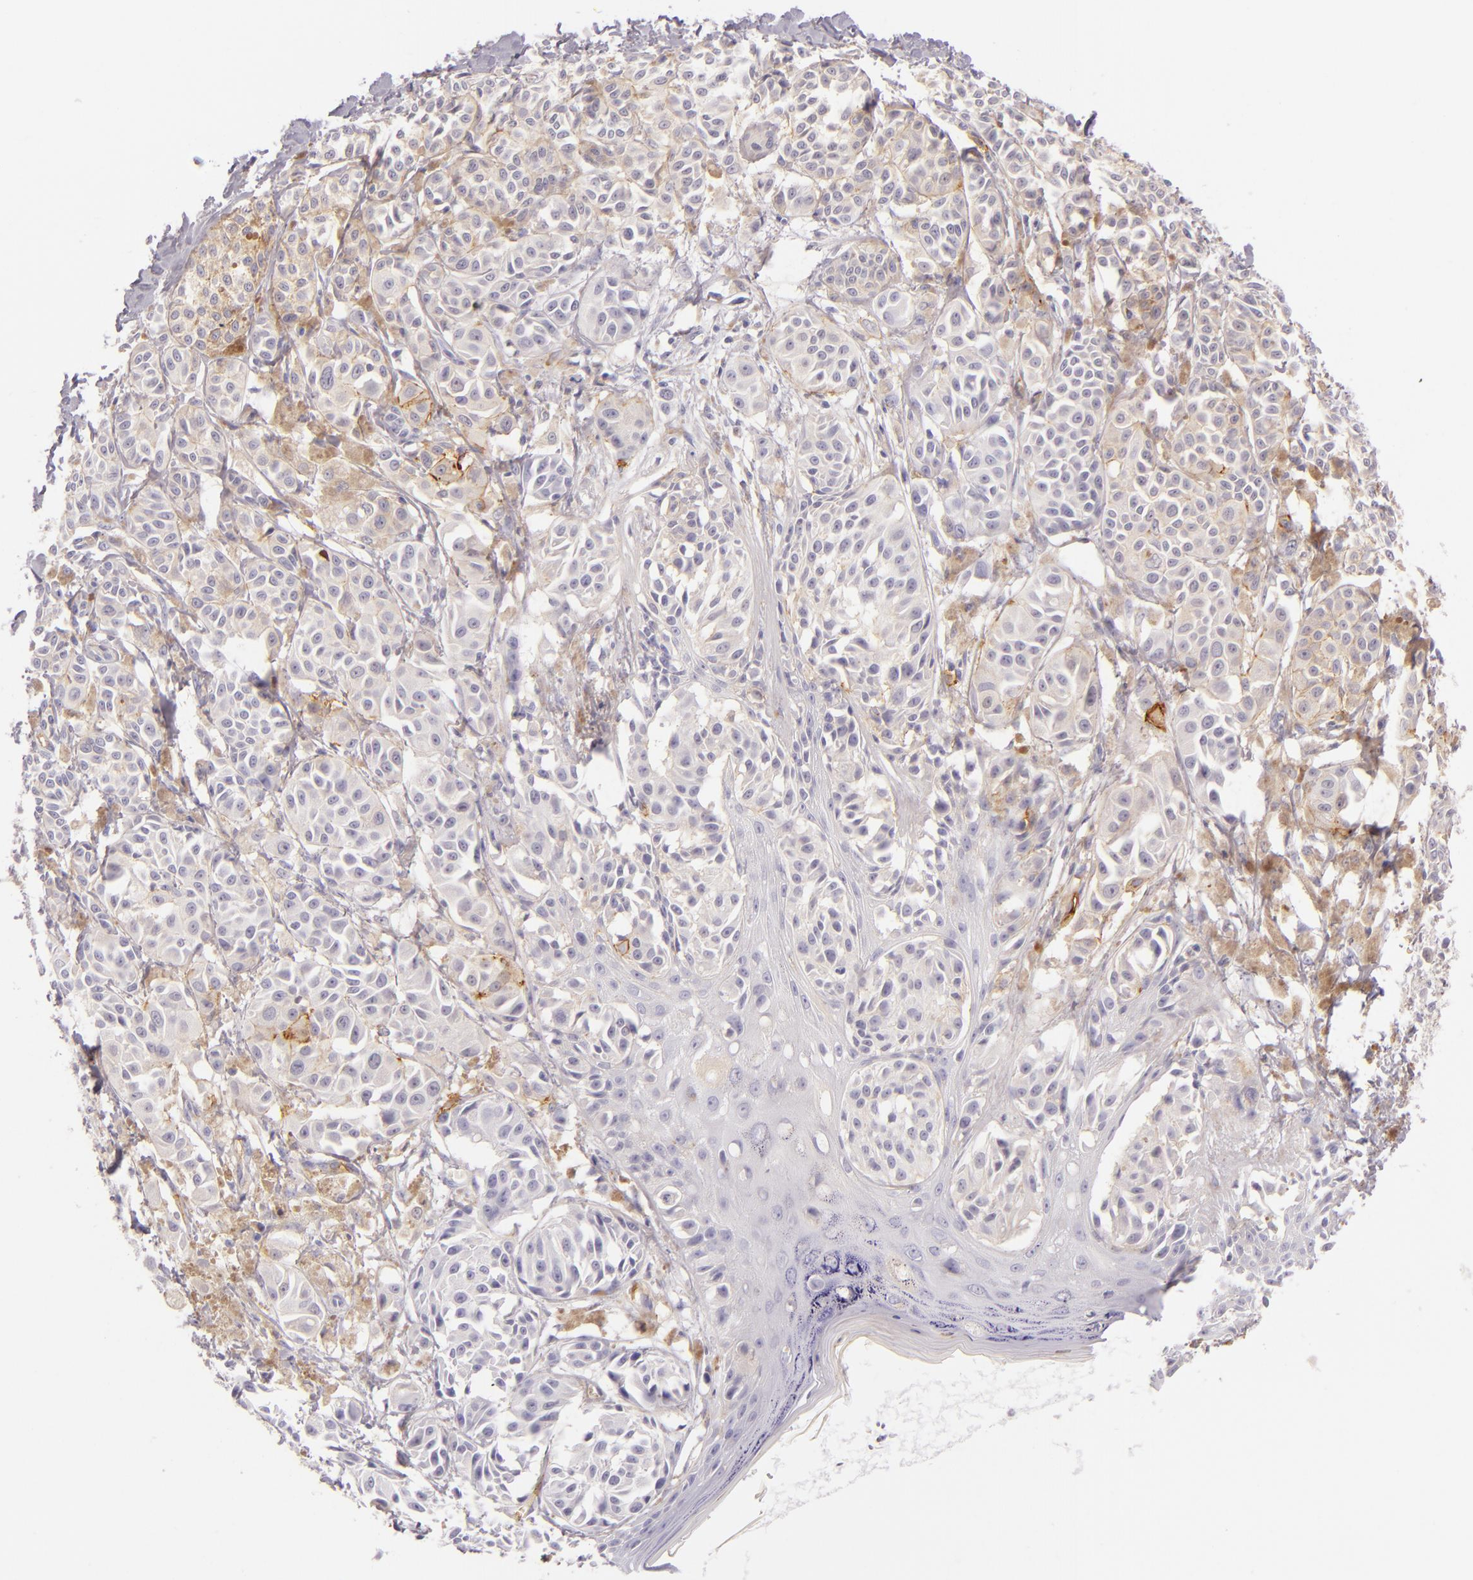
{"staining": {"intensity": "negative", "quantity": "none", "location": "none"}, "tissue": "melanoma", "cell_type": "Tumor cells", "image_type": "cancer", "snomed": [{"axis": "morphology", "description": "Malignant melanoma, NOS"}, {"axis": "topography", "description": "Skin"}], "caption": "An IHC micrograph of melanoma is shown. There is no staining in tumor cells of melanoma.", "gene": "ICAM1", "patient": {"sex": "male", "age": 76}}